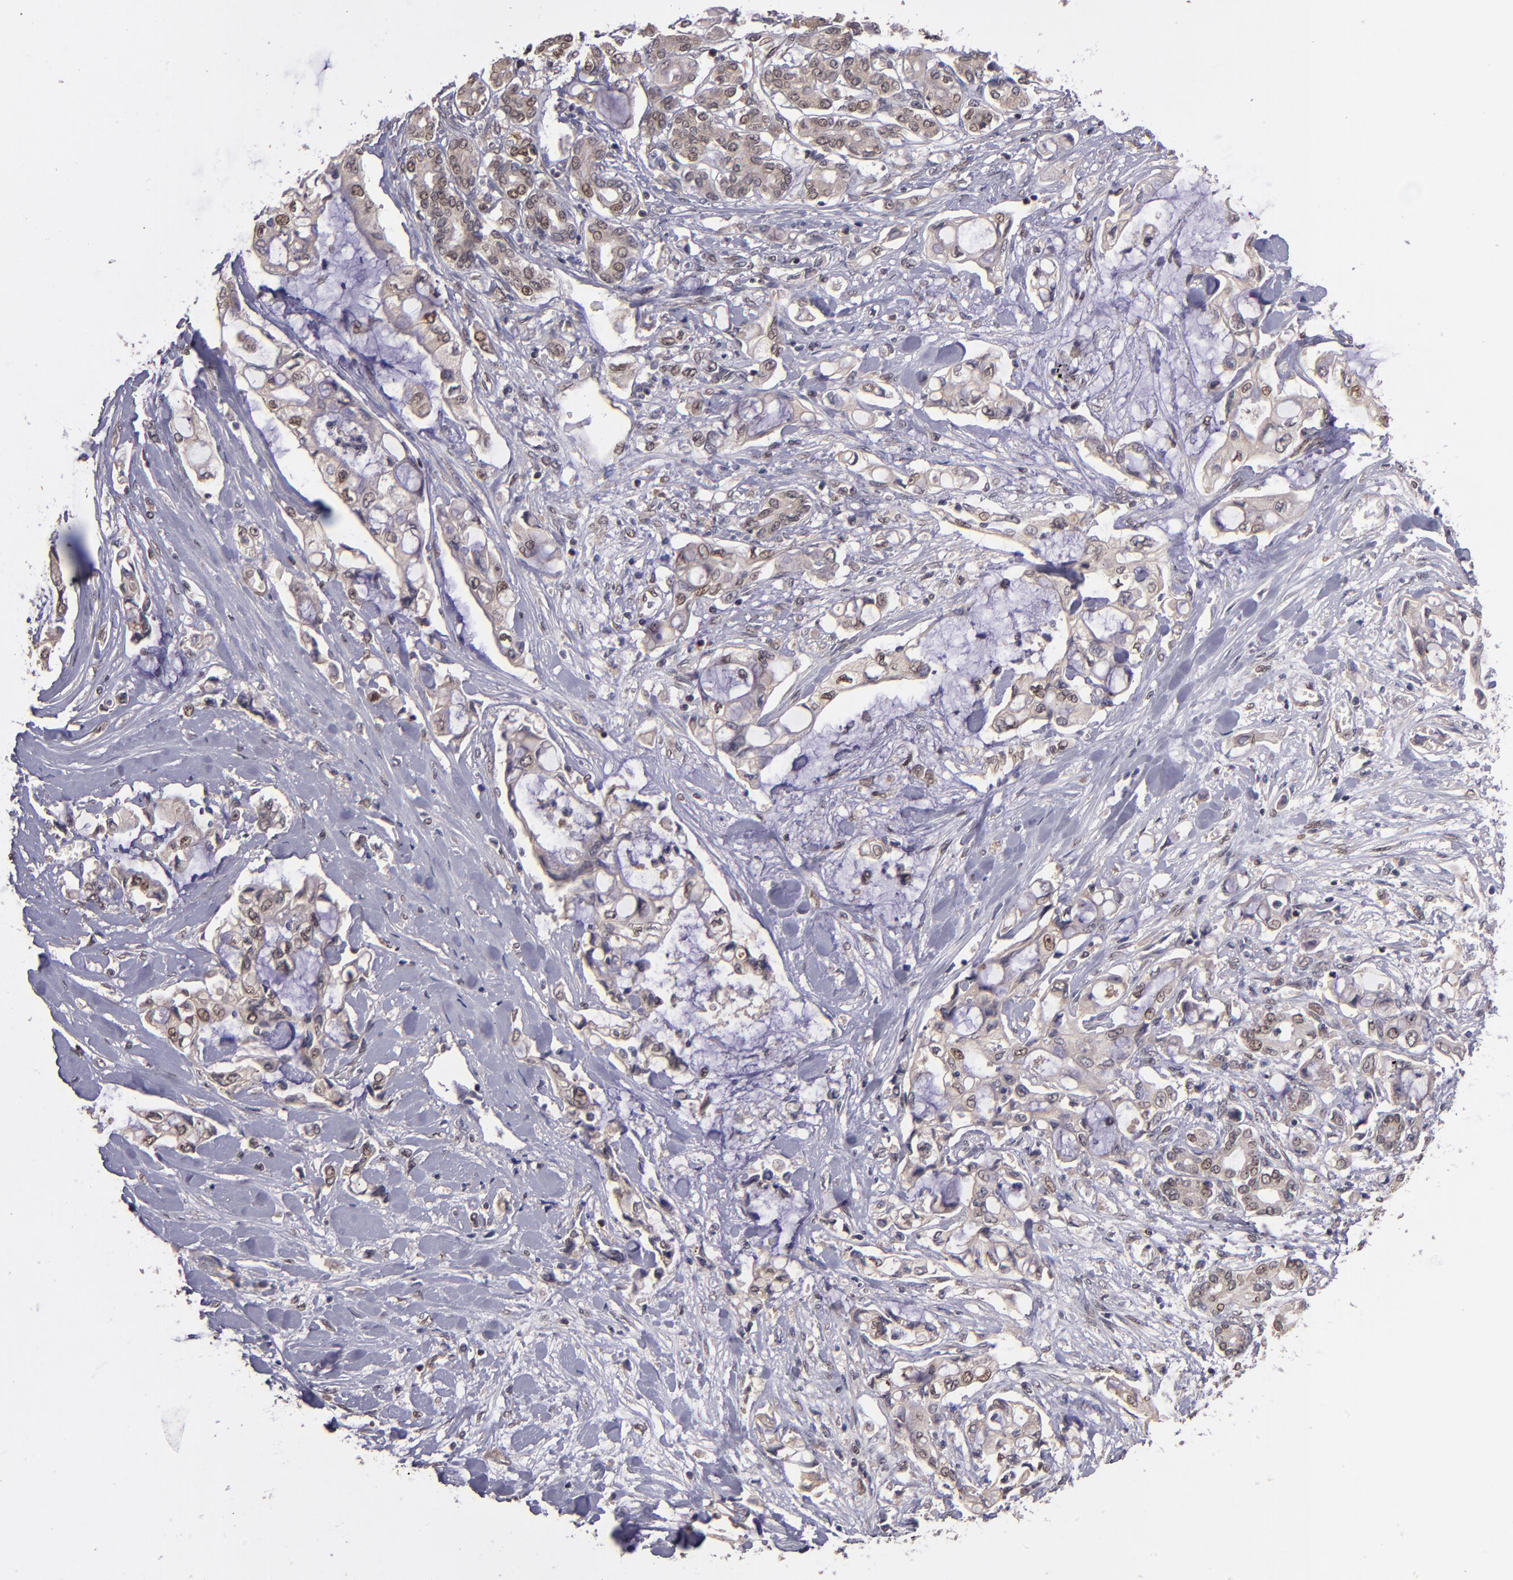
{"staining": {"intensity": "moderate", "quantity": ">75%", "location": "nuclear"}, "tissue": "pancreatic cancer", "cell_type": "Tumor cells", "image_type": "cancer", "snomed": [{"axis": "morphology", "description": "Adenocarcinoma, NOS"}, {"axis": "topography", "description": "Pancreas"}], "caption": "This photomicrograph exhibits immunohistochemistry (IHC) staining of pancreatic cancer (adenocarcinoma), with medium moderate nuclear staining in approximately >75% of tumor cells.", "gene": "ABHD12B", "patient": {"sex": "female", "age": 70}}